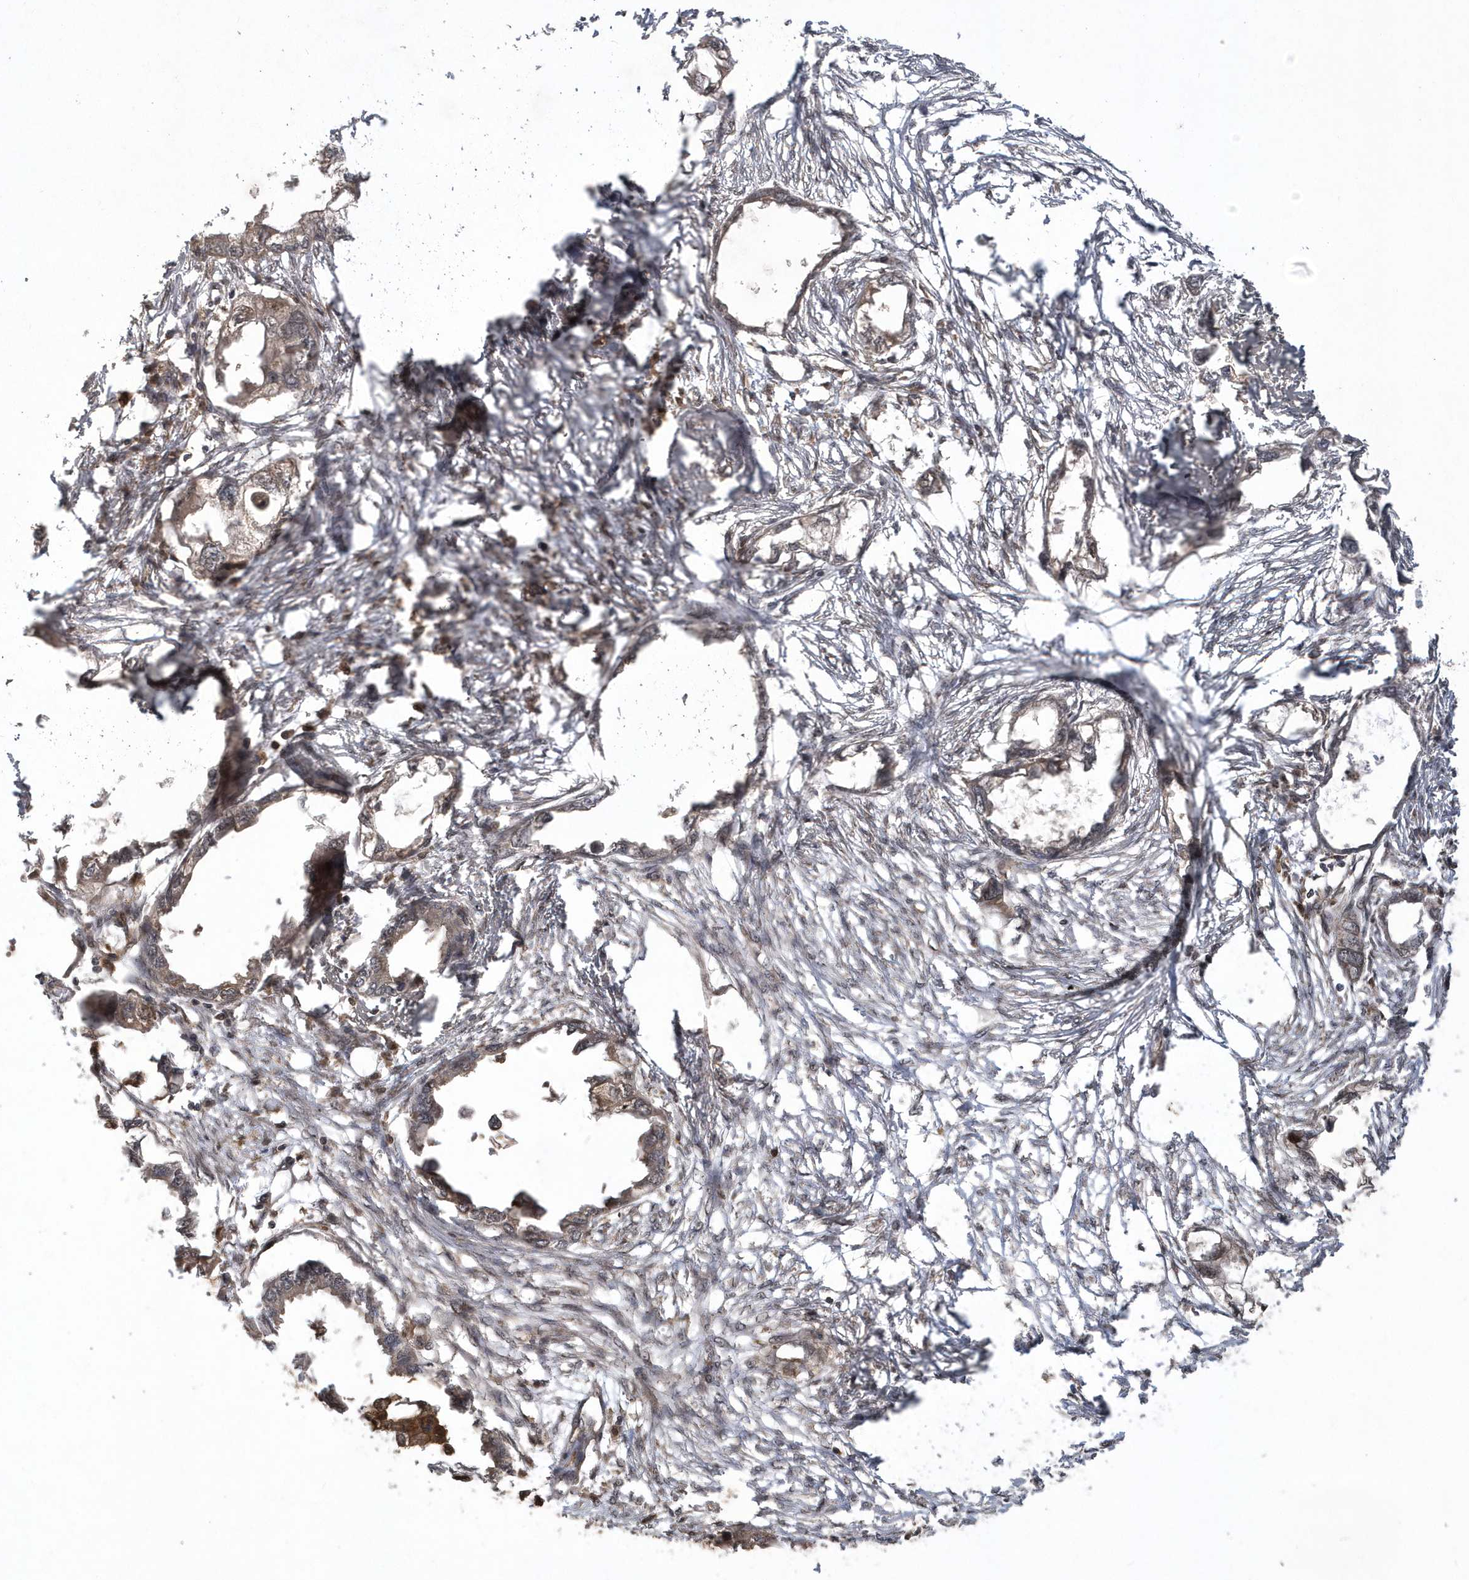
{"staining": {"intensity": "weak", "quantity": "<25%", "location": "cytoplasmic/membranous"}, "tissue": "endometrial cancer", "cell_type": "Tumor cells", "image_type": "cancer", "snomed": [{"axis": "morphology", "description": "Adenocarcinoma, NOS"}, {"axis": "morphology", "description": "Adenocarcinoma, metastatic, NOS"}, {"axis": "topography", "description": "Adipose tissue"}, {"axis": "topography", "description": "Endometrium"}], "caption": "A high-resolution micrograph shows immunohistochemistry staining of endometrial cancer (metastatic adenocarcinoma), which exhibits no significant expression in tumor cells.", "gene": "LACC1", "patient": {"sex": "female", "age": 67}}